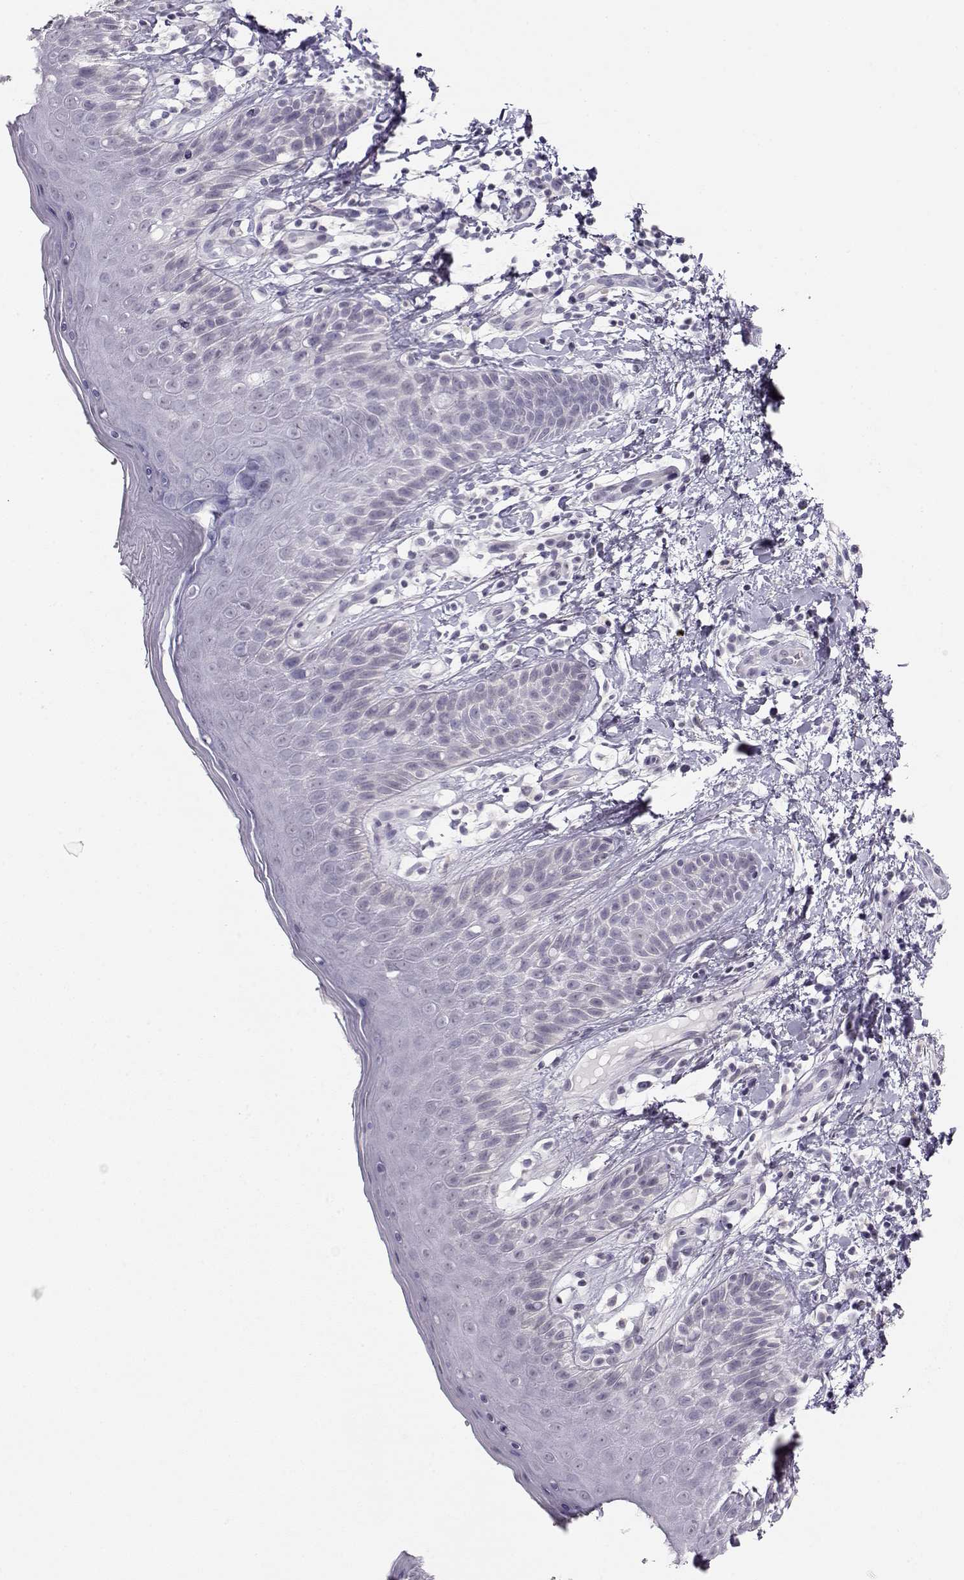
{"staining": {"intensity": "negative", "quantity": "none", "location": "none"}, "tissue": "skin", "cell_type": "Epidermal cells", "image_type": "normal", "snomed": [{"axis": "morphology", "description": "Normal tissue, NOS"}, {"axis": "topography", "description": "Anal"}], "caption": "The histopathology image exhibits no significant positivity in epidermal cells of skin.", "gene": "IMPG1", "patient": {"sex": "male", "age": 36}}